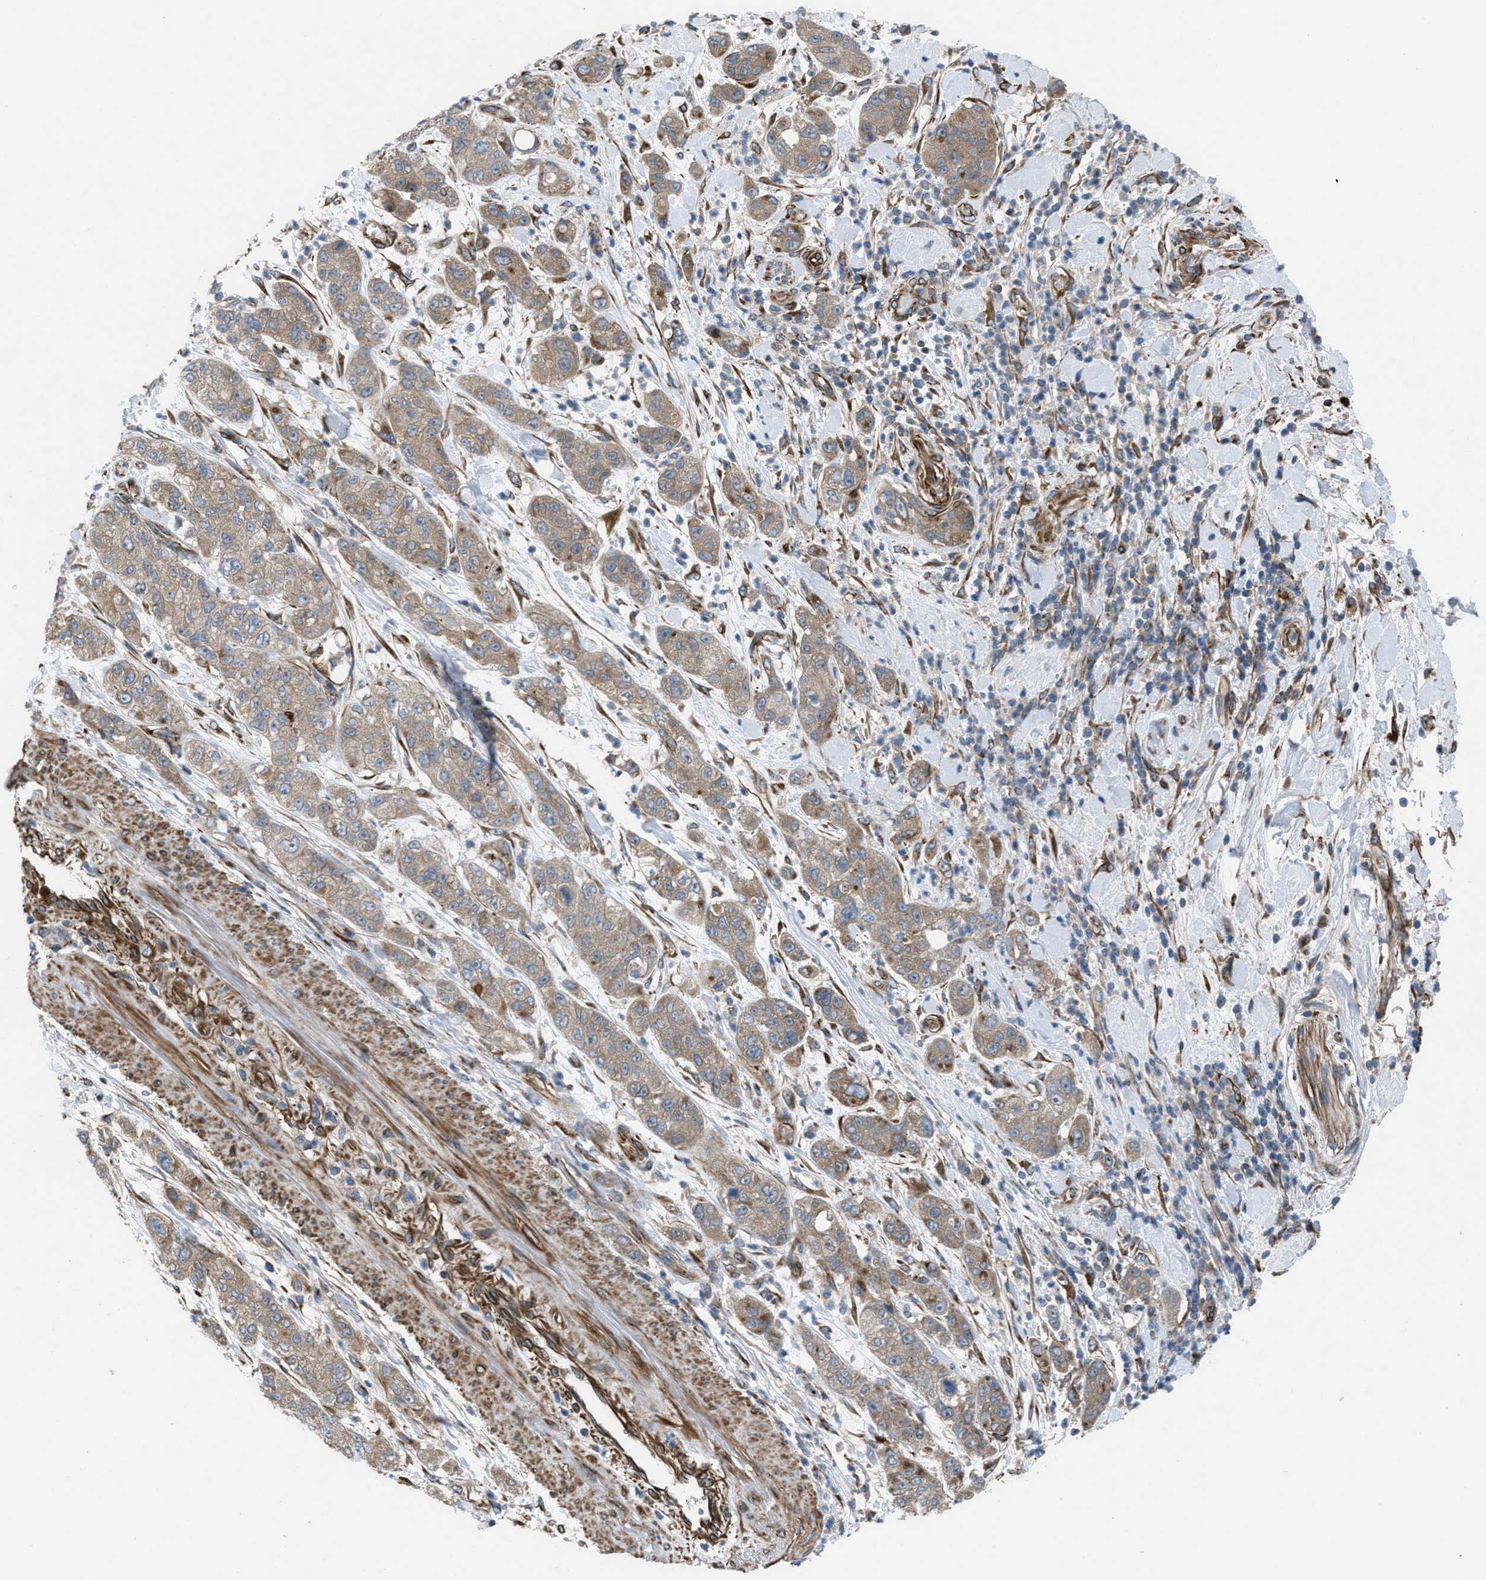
{"staining": {"intensity": "weak", "quantity": ">75%", "location": "cytoplasmic/membranous"}, "tissue": "pancreatic cancer", "cell_type": "Tumor cells", "image_type": "cancer", "snomed": [{"axis": "morphology", "description": "Adenocarcinoma, NOS"}, {"axis": "topography", "description": "Pancreas"}], "caption": "A high-resolution image shows immunohistochemistry staining of adenocarcinoma (pancreatic), which displays weak cytoplasmic/membranous staining in approximately >75% of tumor cells.", "gene": "SLC6A9", "patient": {"sex": "female", "age": 78}}